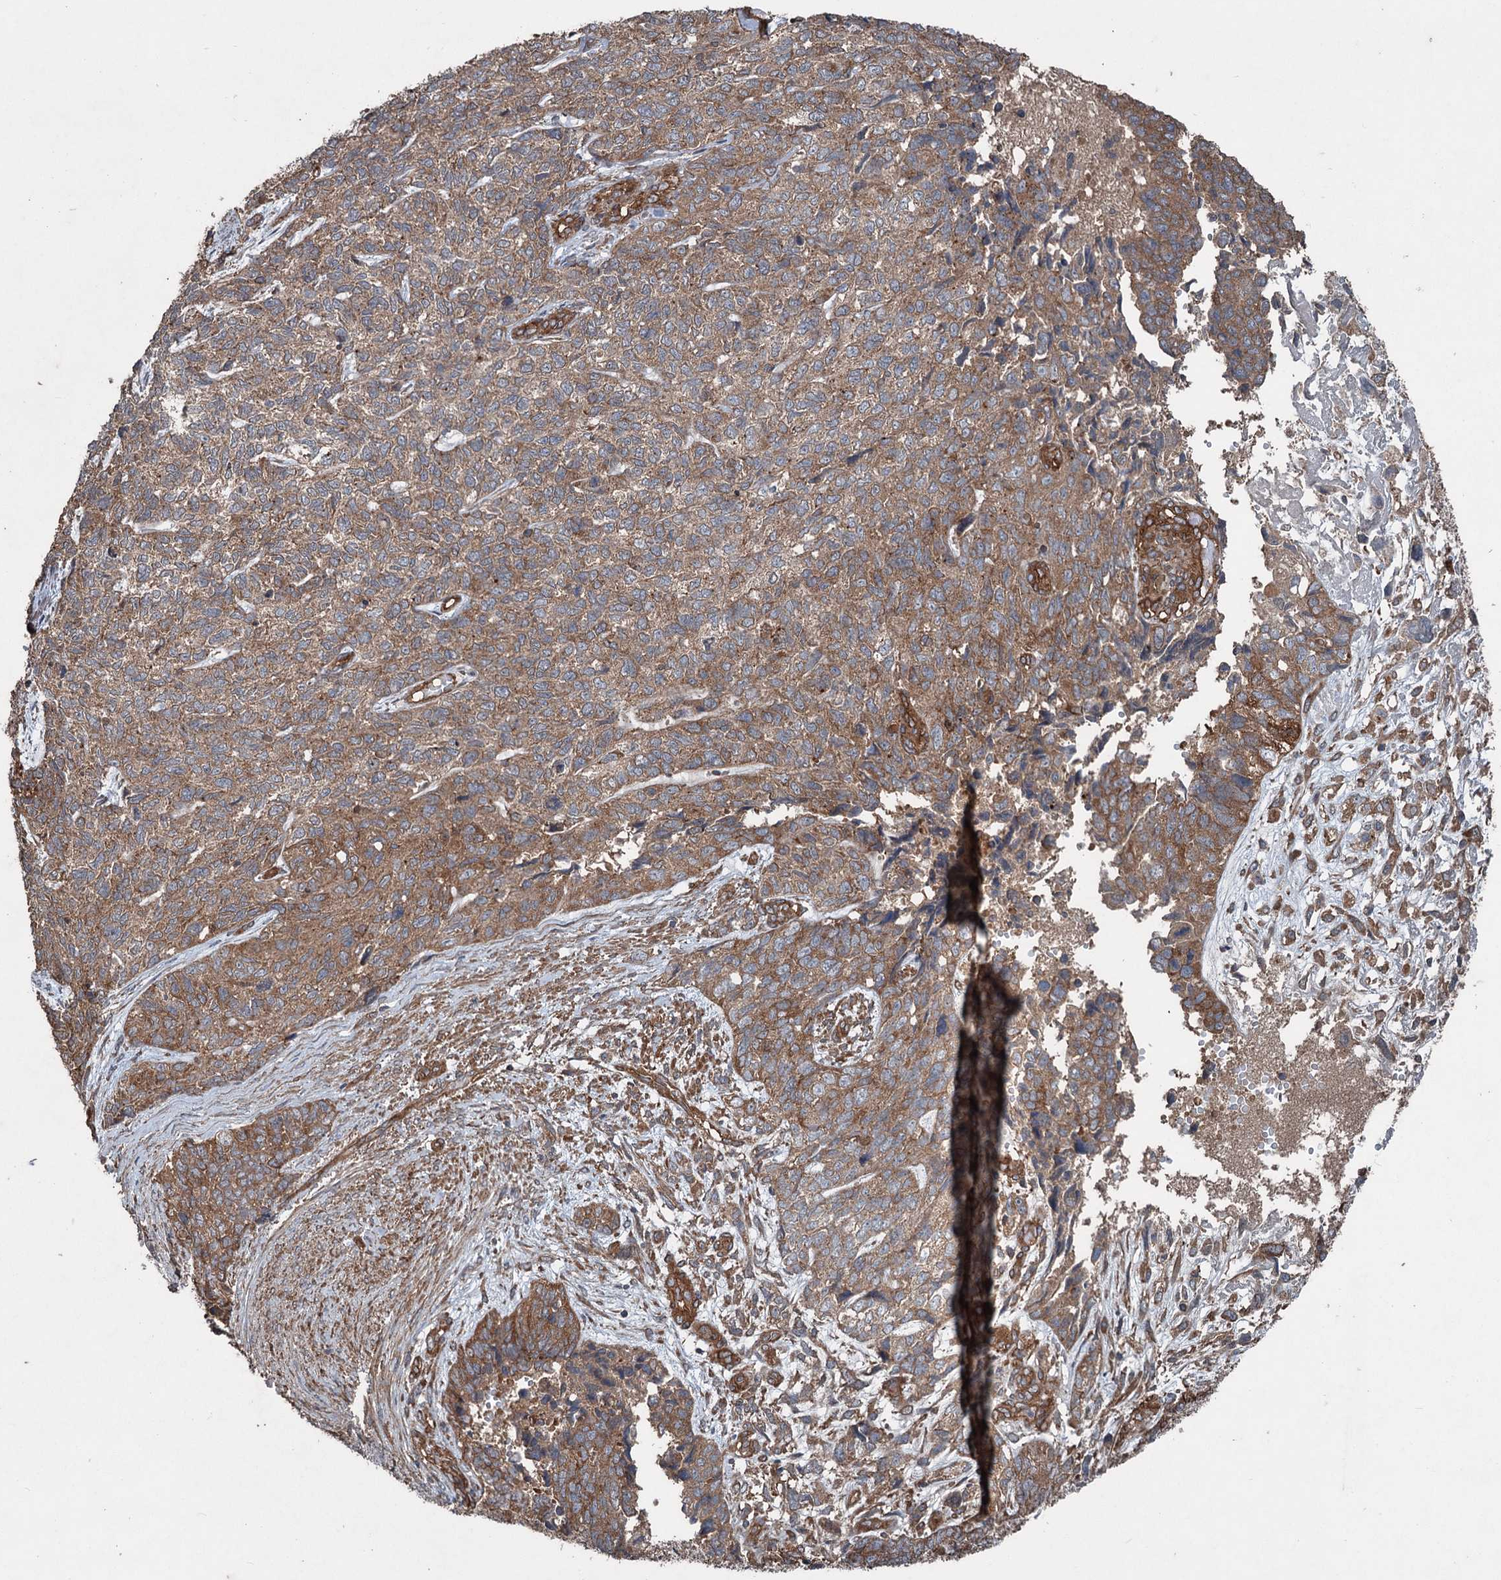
{"staining": {"intensity": "moderate", "quantity": ">75%", "location": "cytoplasmic/membranous"}, "tissue": "cervical cancer", "cell_type": "Tumor cells", "image_type": "cancer", "snomed": [{"axis": "morphology", "description": "Squamous cell carcinoma, NOS"}, {"axis": "topography", "description": "Cervix"}], "caption": "Immunohistochemistry photomicrograph of neoplastic tissue: human squamous cell carcinoma (cervical) stained using IHC shows medium levels of moderate protein expression localized specifically in the cytoplasmic/membranous of tumor cells, appearing as a cytoplasmic/membranous brown color.", "gene": "RNF214", "patient": {"sex": "female", "age": 63}}